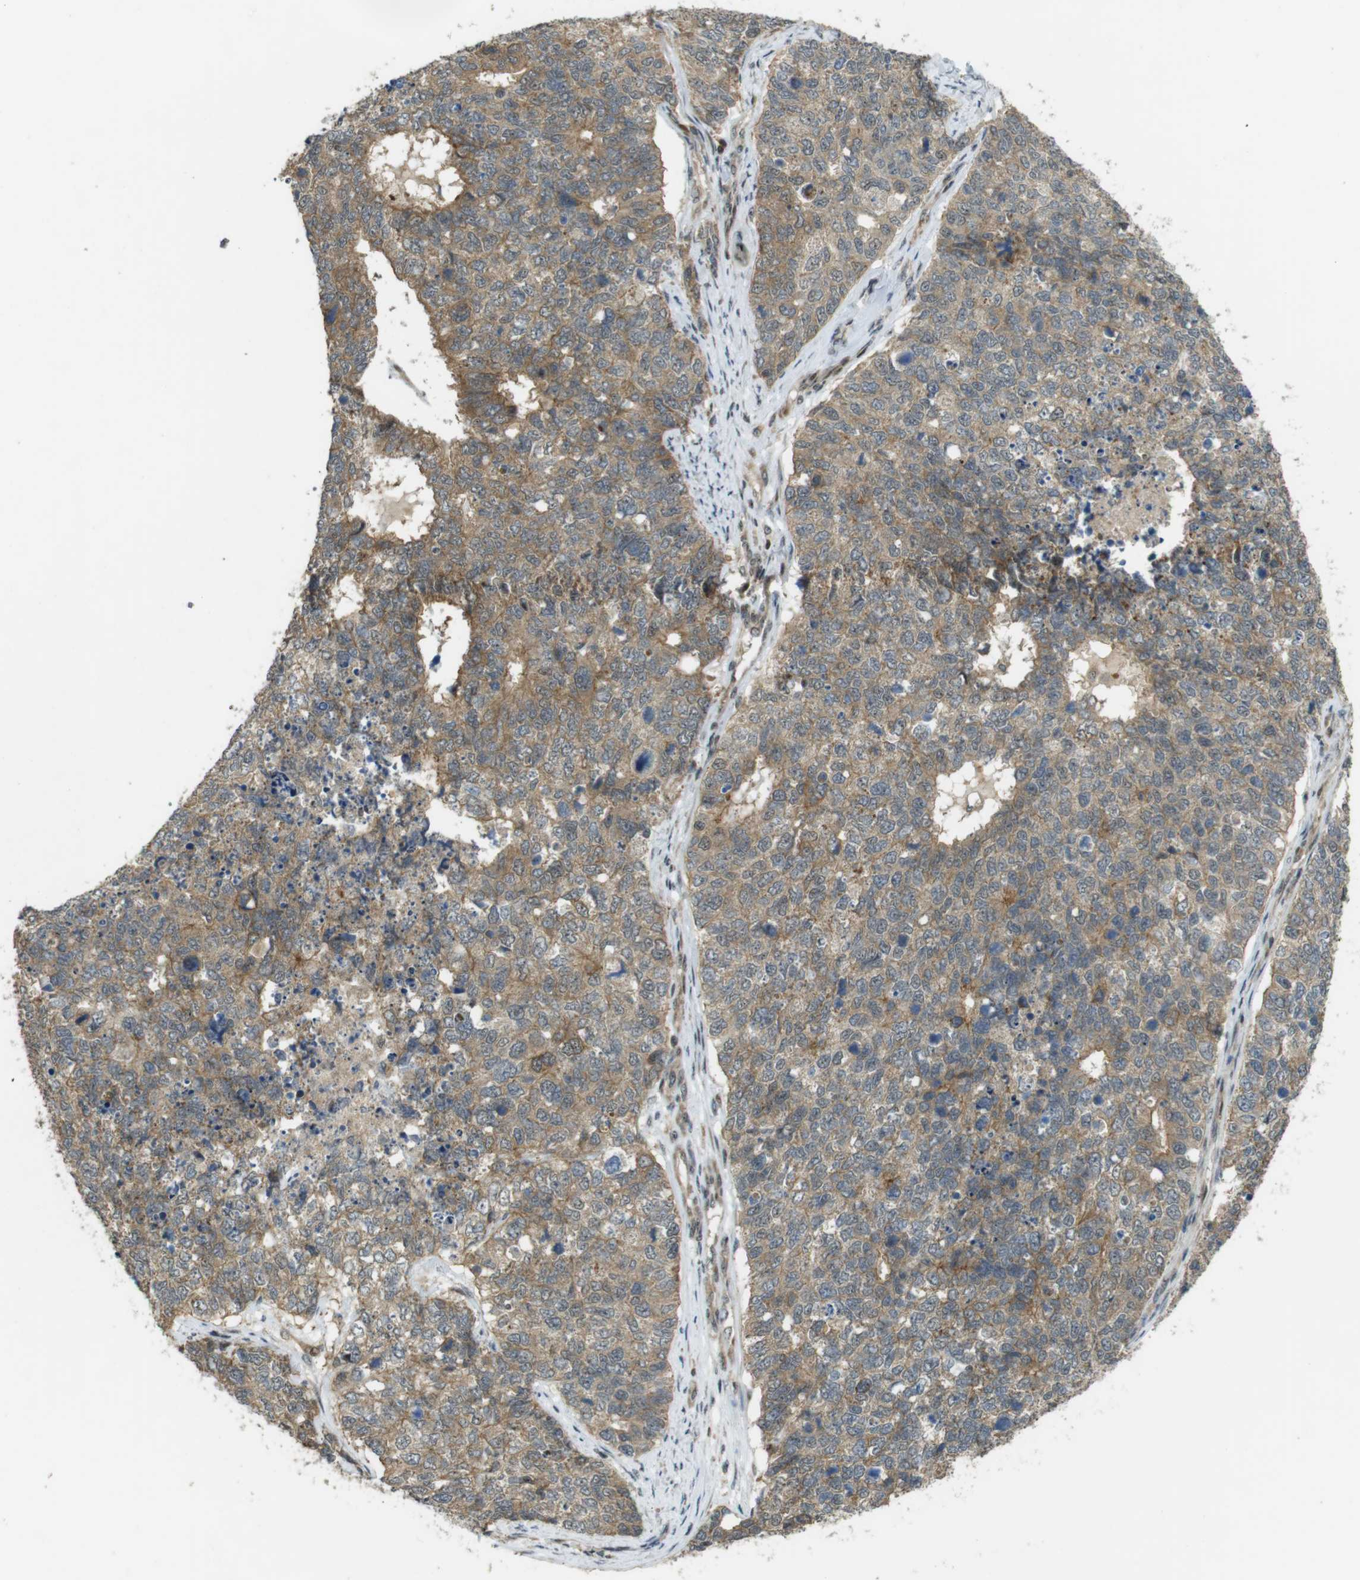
{"staining": {"intensity": "moderate", "quantity": ">75%", "location": "cytoplasmic/membranous"}, "tissue": "cervical cancer", "cell_type": "Tumor cells", "image_type": "cancer", "snomed": [{"axis": "morphology", "description": "Squamous cell carcinoma, NOS"}, {"axis": "topography", "description": "Cervix"}], "caption": "DAB (3,3'-diaminobenzidine) immunohistochemical staining of cervical cancer displays moderate cytoplasmic/membranous protein positivity in approximately >75% of tumor cells.", "gene": "TMX3", "patient": {"sex": "female", "age": 63}}